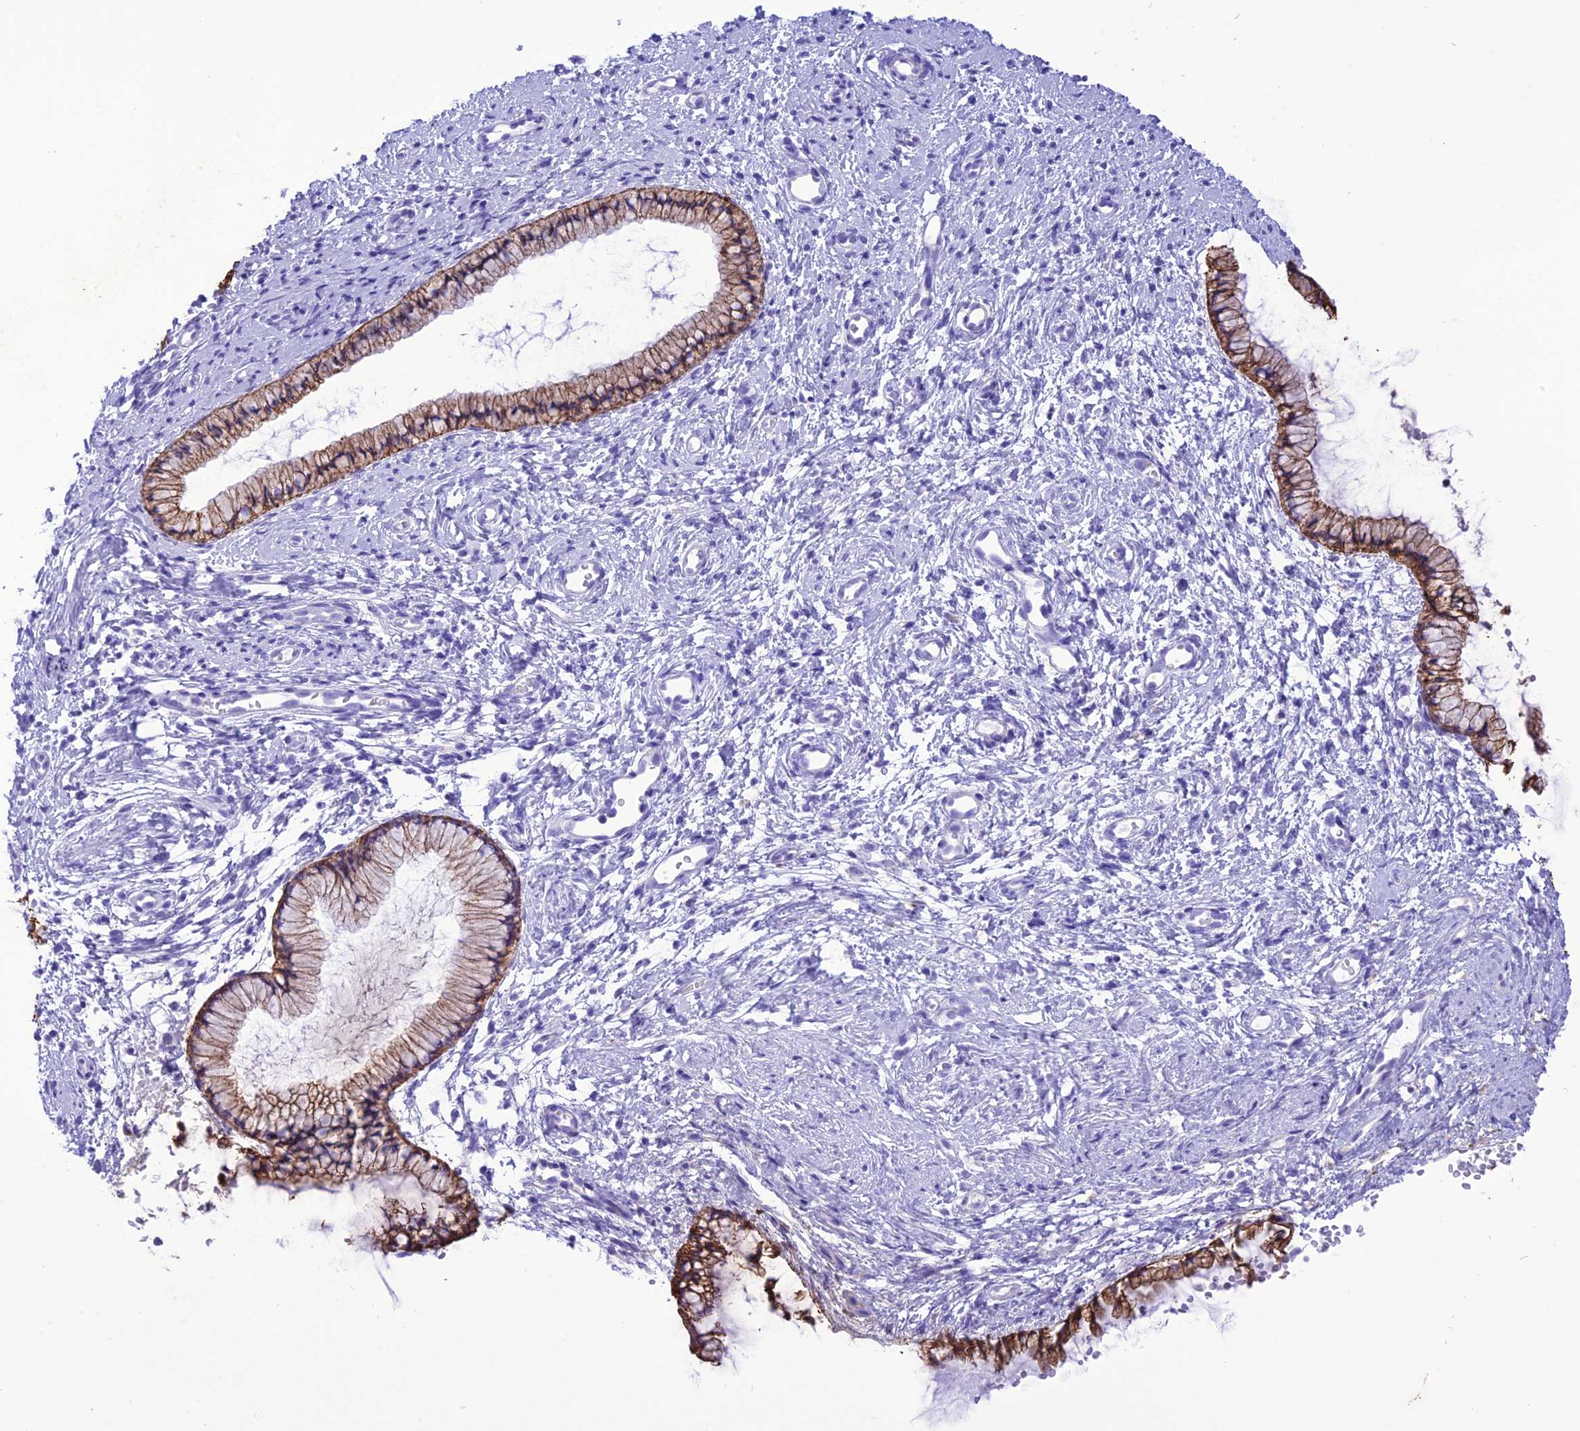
{"staining": {"intensity": "strong", "quantity": ">75%", "location": "cytoplasmic/membranous"}, "tissue": "cervix", "cell_type": "Glandular cells", "image_type": "normal", "snomed": [{"axis": "morphology", "description": "Normal tissue, NOS"}, {"axis": "topography", "description": "Cervix"}], "caption": "Immunohistochemistry (IHC) micrograph of benign cervix: human cervix stained using IHC demonstrates high levels of strong protein expression localized specifically in the cytoplasmic/membranous of glandular cells, appearing as a cytoplasmic/membranous brown color.", "gene": "VPS52", "patient": {"sex": "female", "age": 57}}